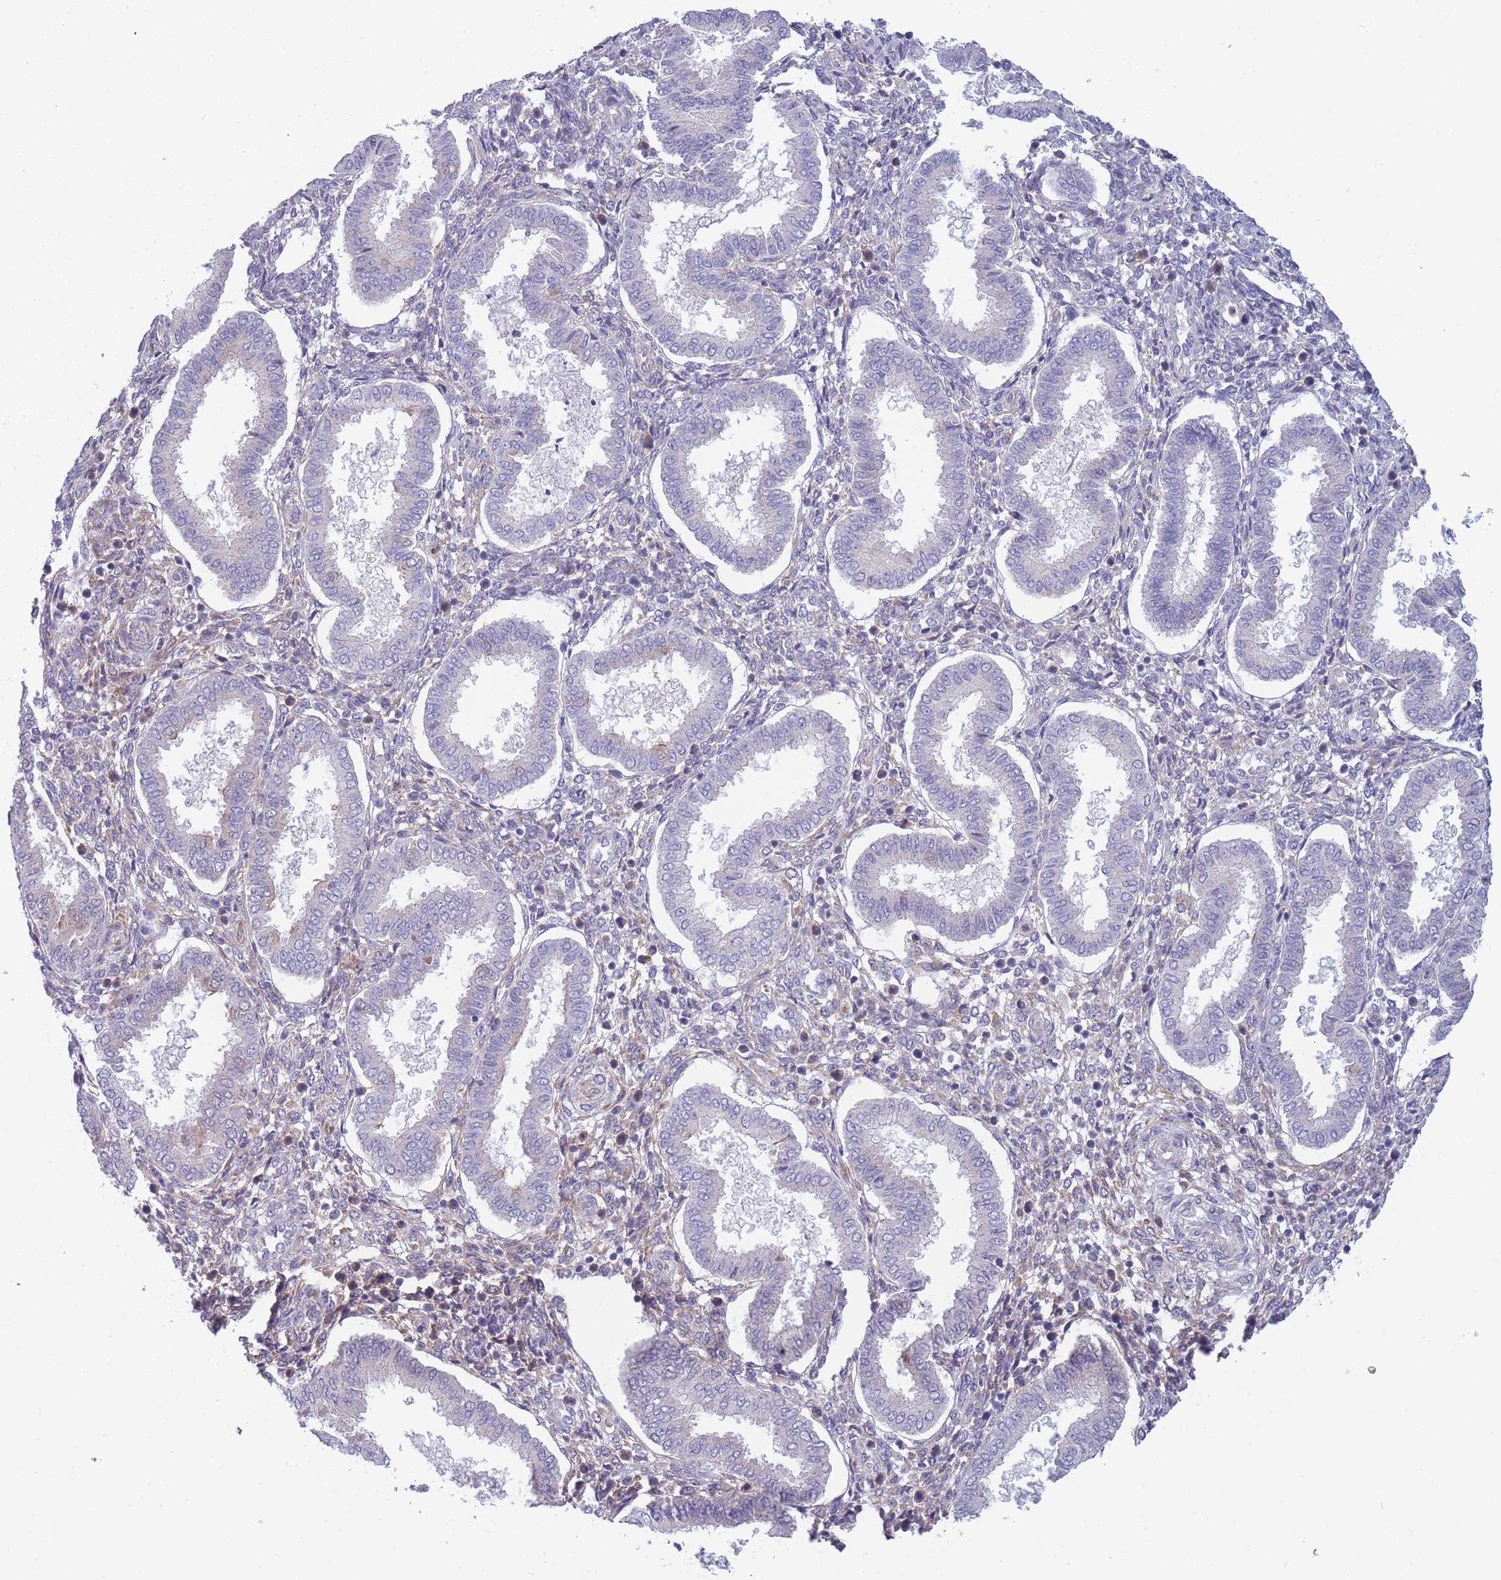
{"staining": {"intensity": "negative", "quantity": "none", "location": "none"}, "tissue": "endometrium", "cell_type": "Cells in endometrial stroma", "image_type": "normal", "snomed": [{"axis": "morphology", "description": "Normal tissue, NOS"}, {"axis": "topography", "description": "Endometrium"}], "caption": "The image shows no staining of cells in endometrial stroma in normal endometrium. Nuclei are stained in blue.", "gene": "NDUFAF6", "patient": {"sex": "female", "age": 24}}